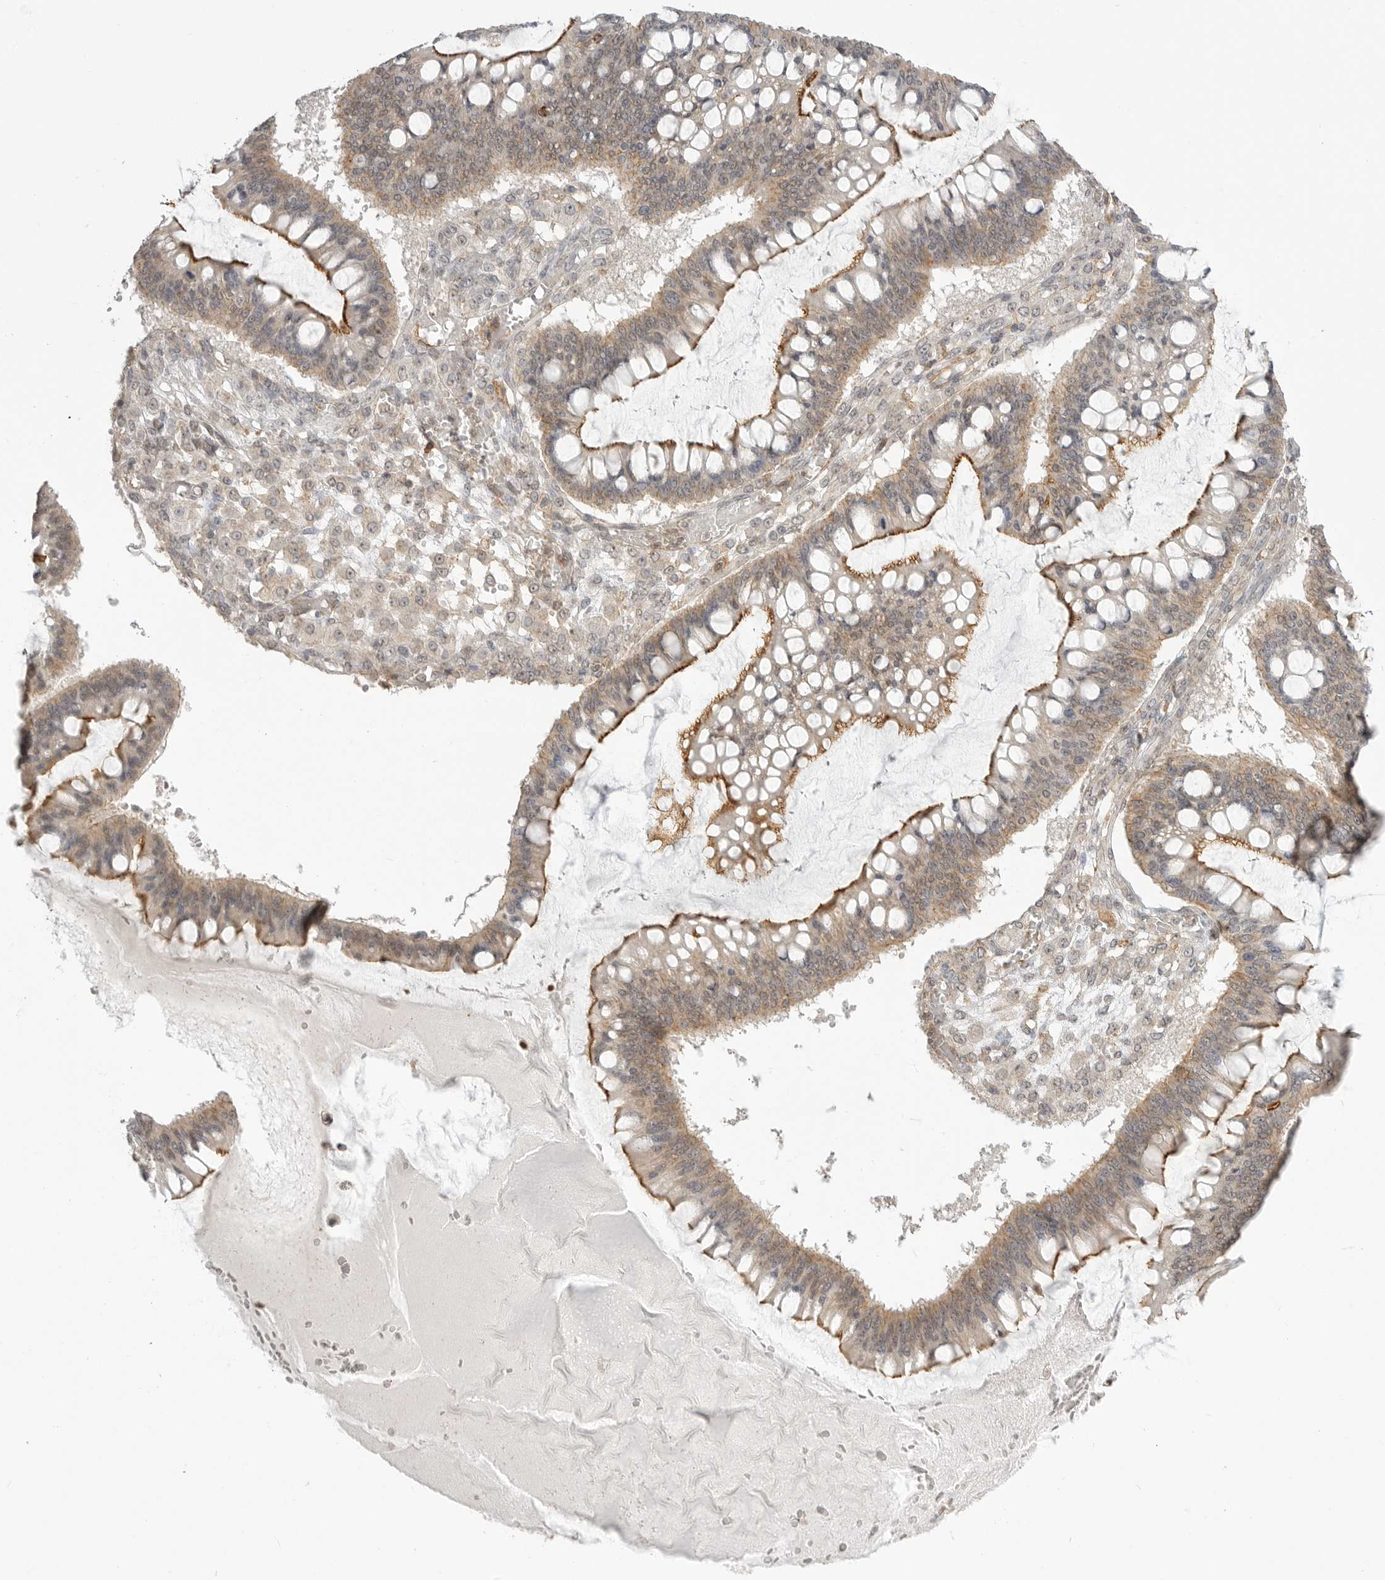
{"staining": {"intensity": "moderate", "quantity": ">75%", "location": "cytoplasmic/membranous"}, "tissue": "ovarian cancer", "cell_type": "Tumor cells", "image_type": "cancer", "snomed": [{"axis": "morphology", "description": "Cystadenocarcinoma, mucinous, NOS"}, {"axis": "topography", "description": "Ovary"}], "caption": "Brown immunohistochemical staining in human mucinous cystadenocarcinoma (ovarian) demonstrates moderate cytoplasmic/membranous staining in about >75% of tumor cells.", "gene": "GPC2", "patient": {"sex": "female", "age": 73}}